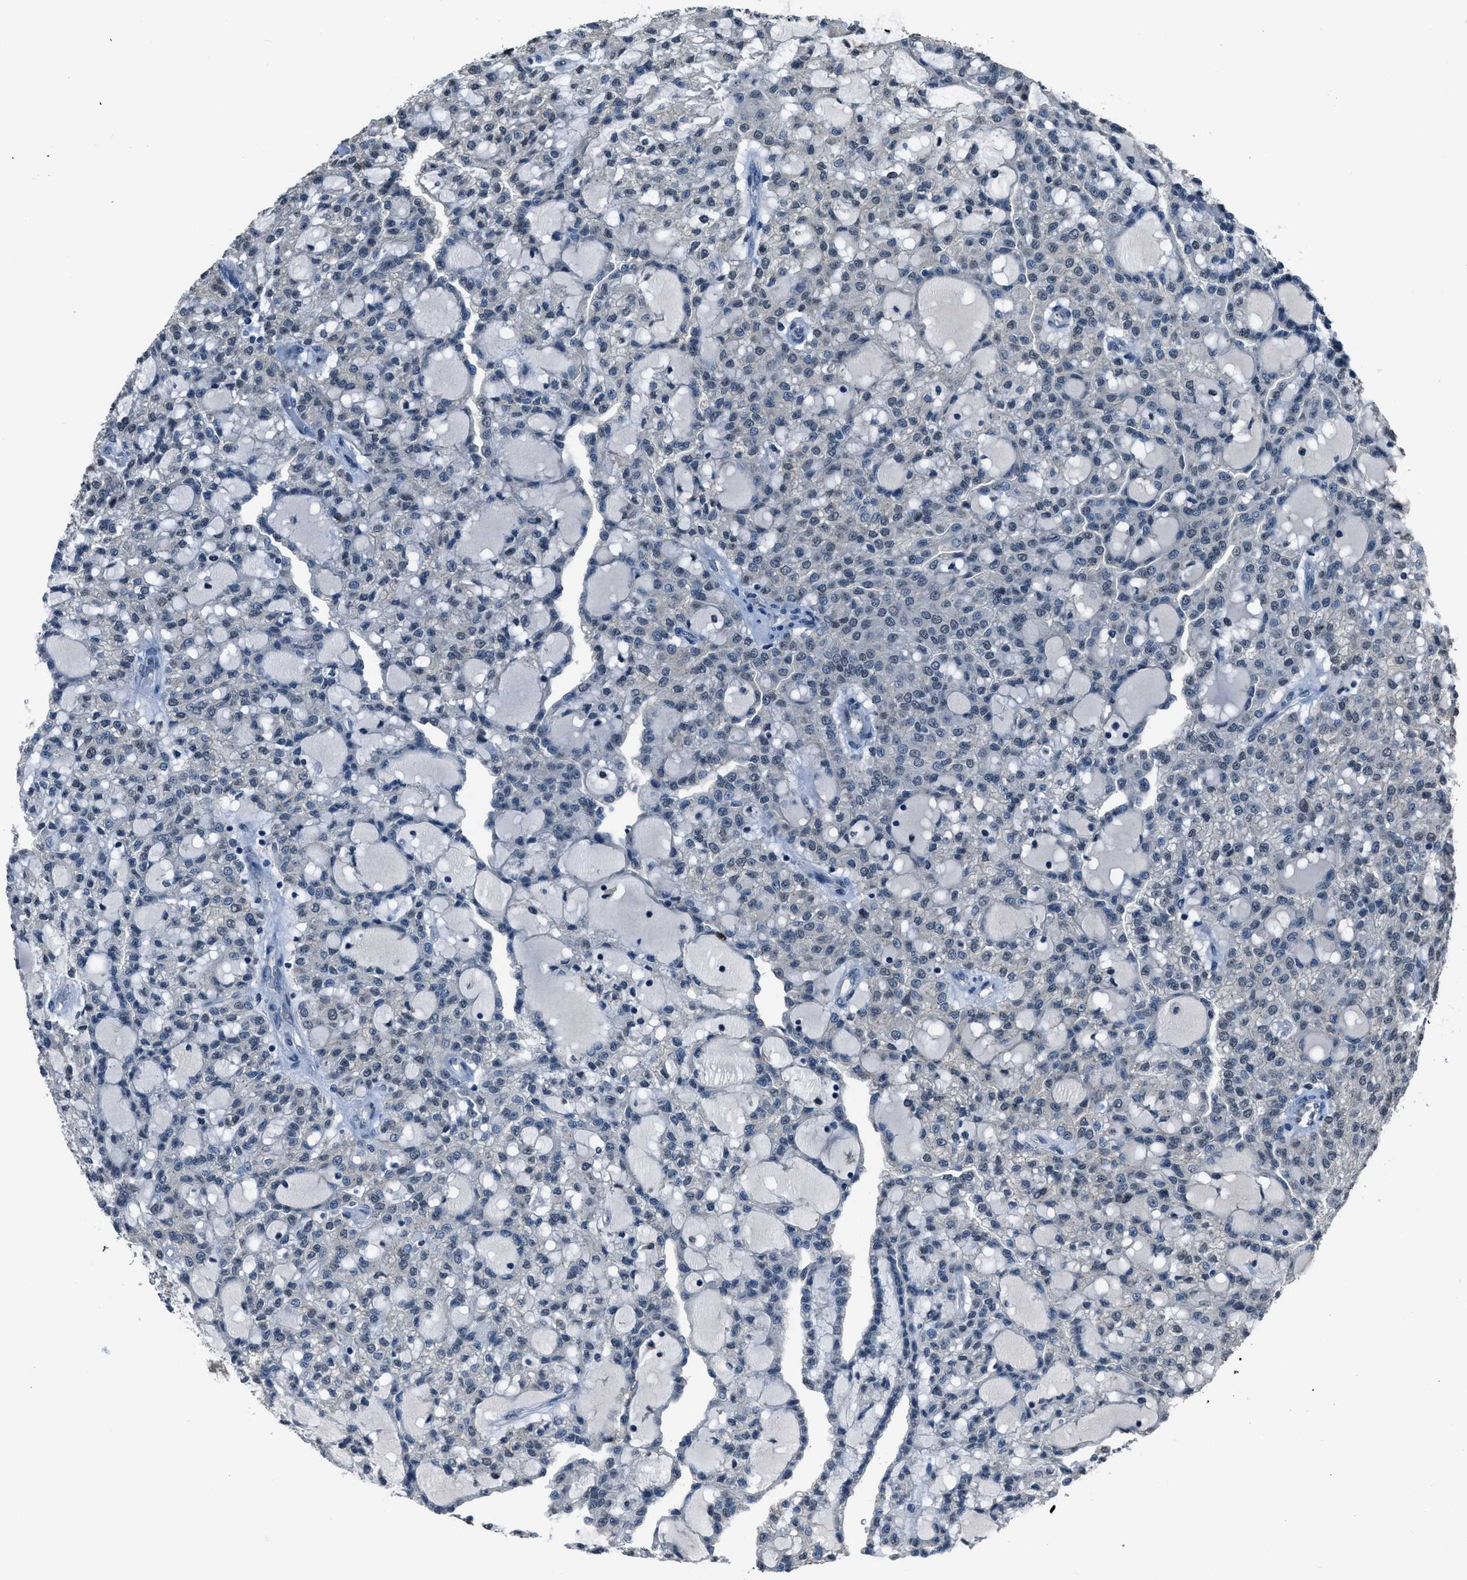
{"staining": {"intensity": "weak", "quantity": "<25%", "location": "nuclear"}, "tissue": "renal cancer", "cell_type": "Tumor cells", "image_type": "cancer", "snomed": [{"axis": "morphology", "description": "Adenocarcinoma, NOS"}, {"axis": "topography", "description": "Kidney"}], "caption": "This is an immunohistochemistry (IHC) photomicrograph of human renal cancer (adenocarcinoma). There is no expression in tumor cells.", "gene": "DUSP19", "patient": {"sex": "male", "age": 63}}